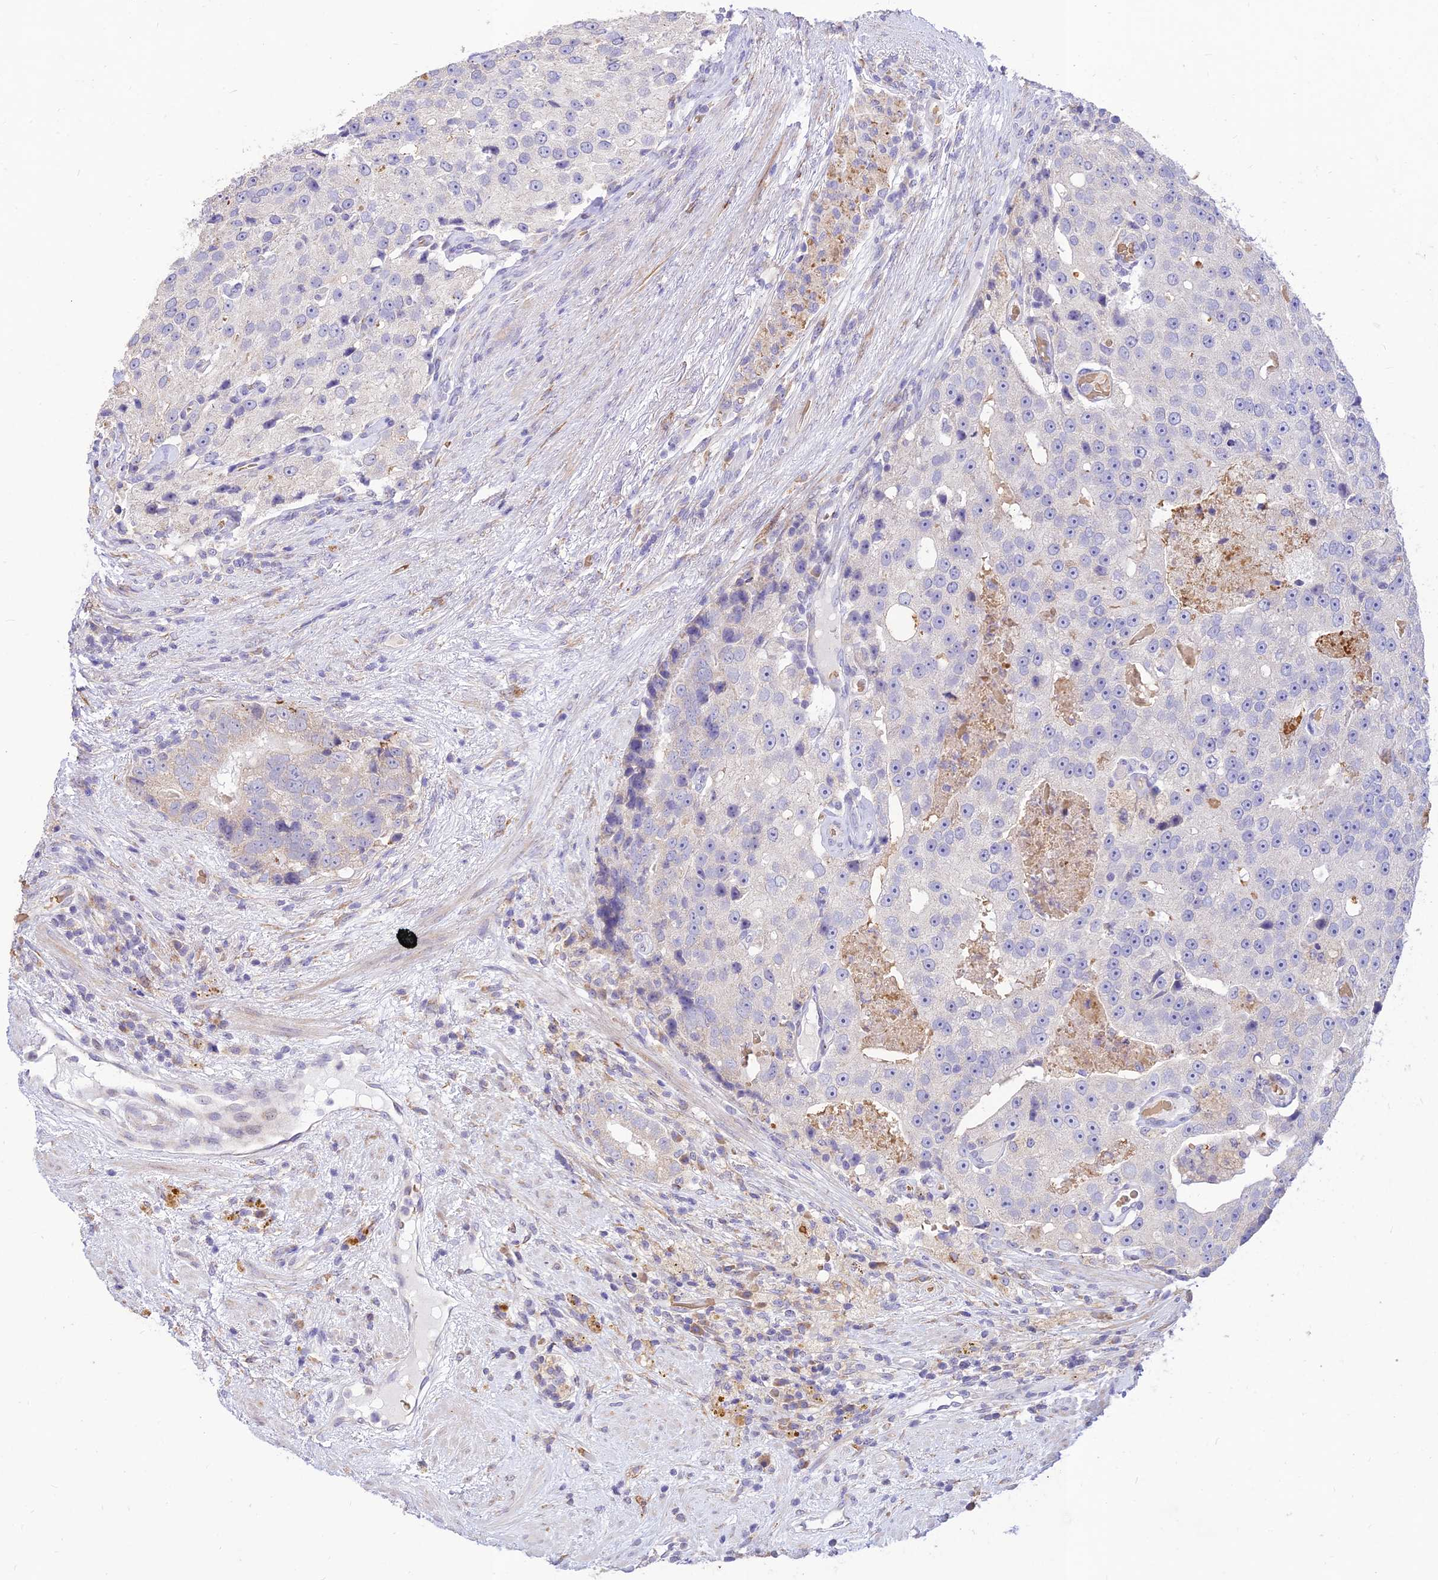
{"staining": {"intensity": "negative", "quantity": "none", "location": "none"}, "tissue": "prostate cancer", "cell_type": "Tumor cells", "image_type": "cancer", "snomed": [{"axis": "morphology", "description": "Adenocarcinoma, High grade"}, {"axis": "topography", "description": "Prostate"}], "caption": "A micrograph of high-grade adenocarcinoma (prostate) stained for a protein exhibits no brown staining in tumor cells.", "gene": "PPP1R11", "patient": {"sex": "male", "age": 70}}